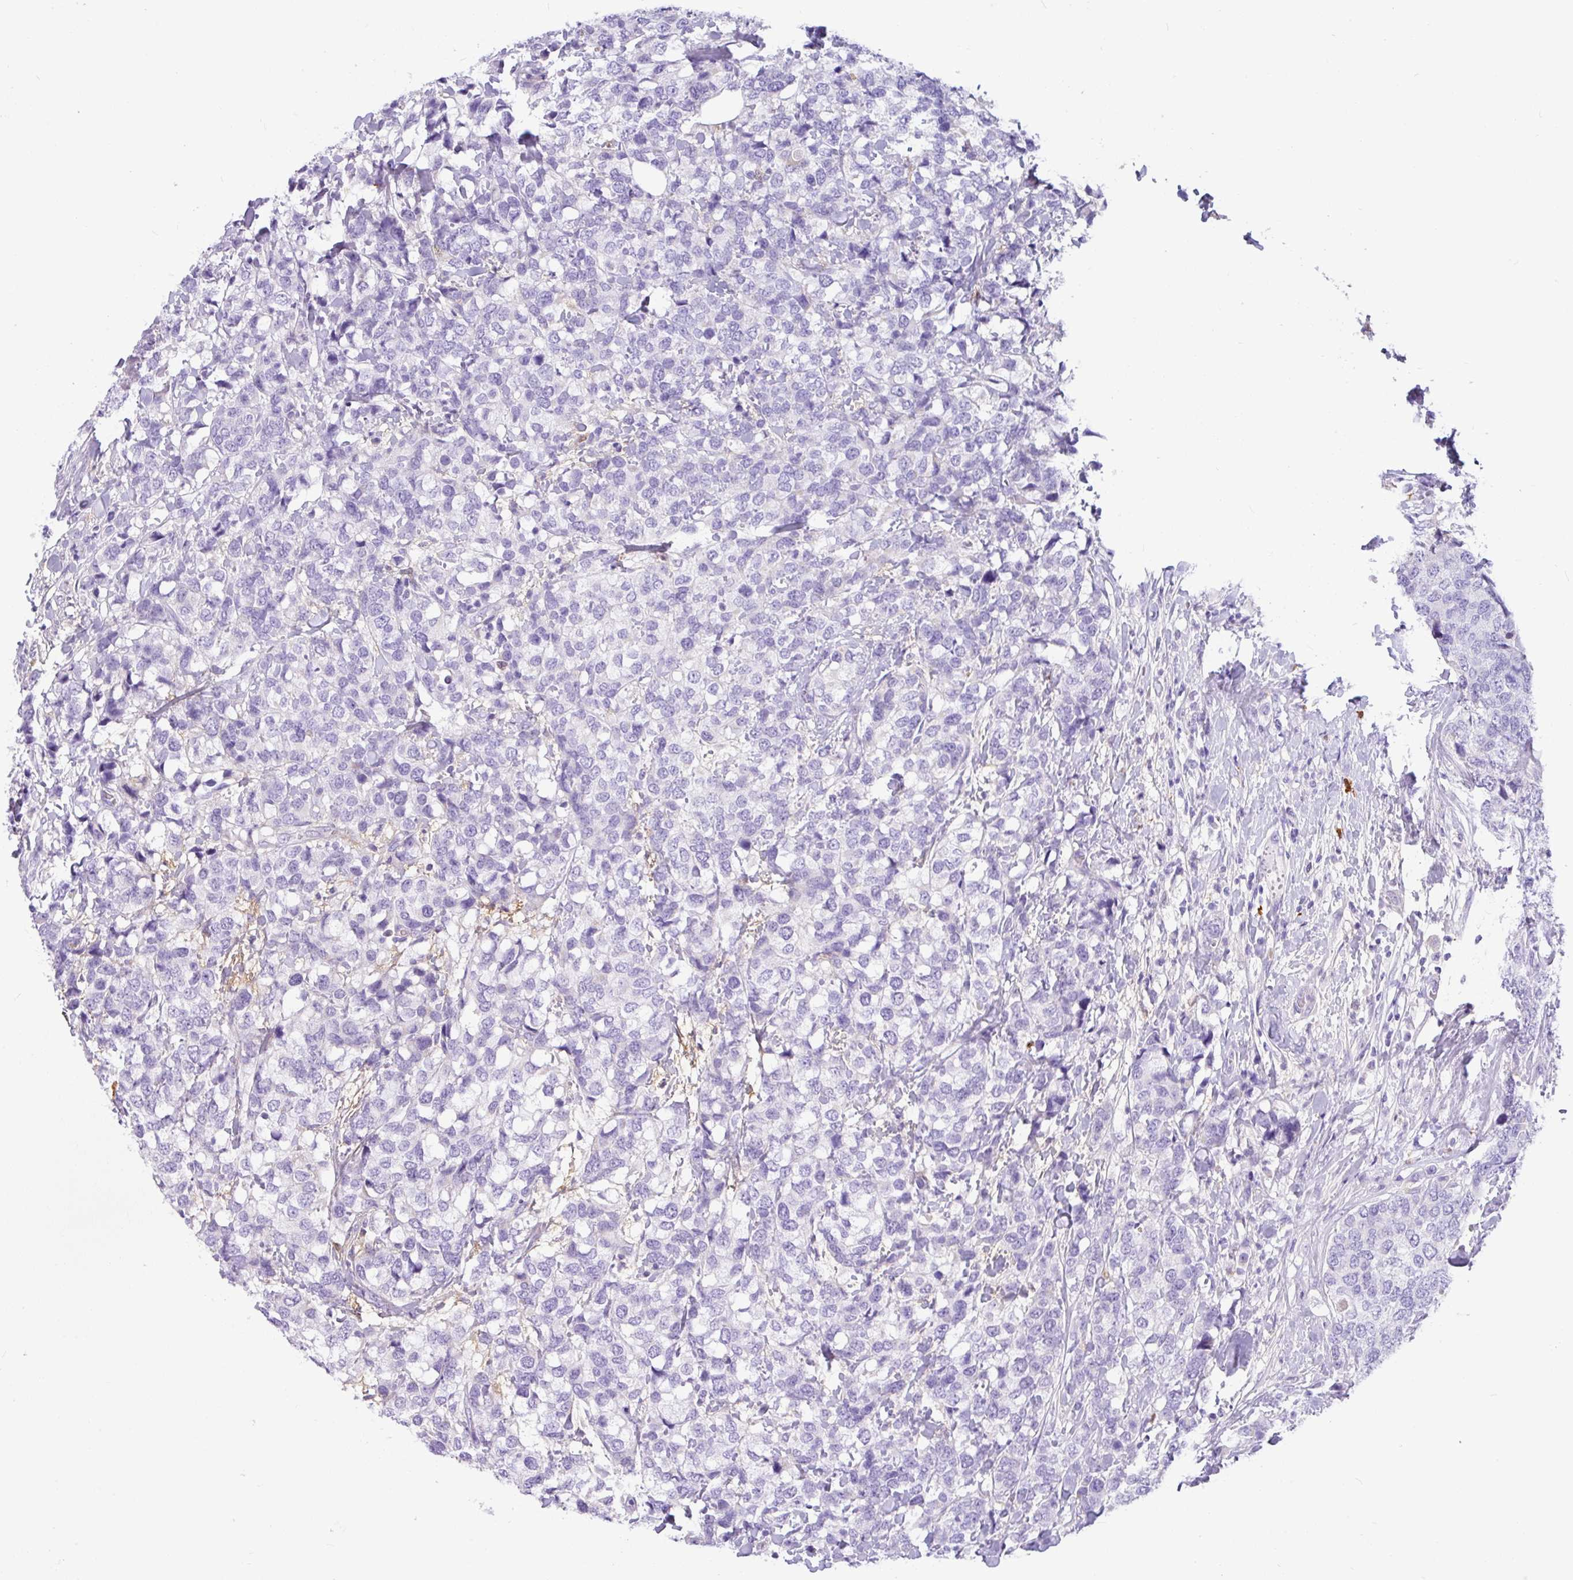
{"staining": {"intensity": "negative", "quantity": "none", "location": "none"}, "tissue": "breast cancer", "cell_type": "Tumor cells", "image_type": "cancer", "snomed": [{"axis": "morphology", "description": "Lobular carcinoma"}, {"axis": "topography", "description": "Breast"}], "caption": "A micrograph of human breast cancer is negative for staining in tumor cells.", "gene": "SH2D3C", "patient": {"sex": "female", "age": 59}}